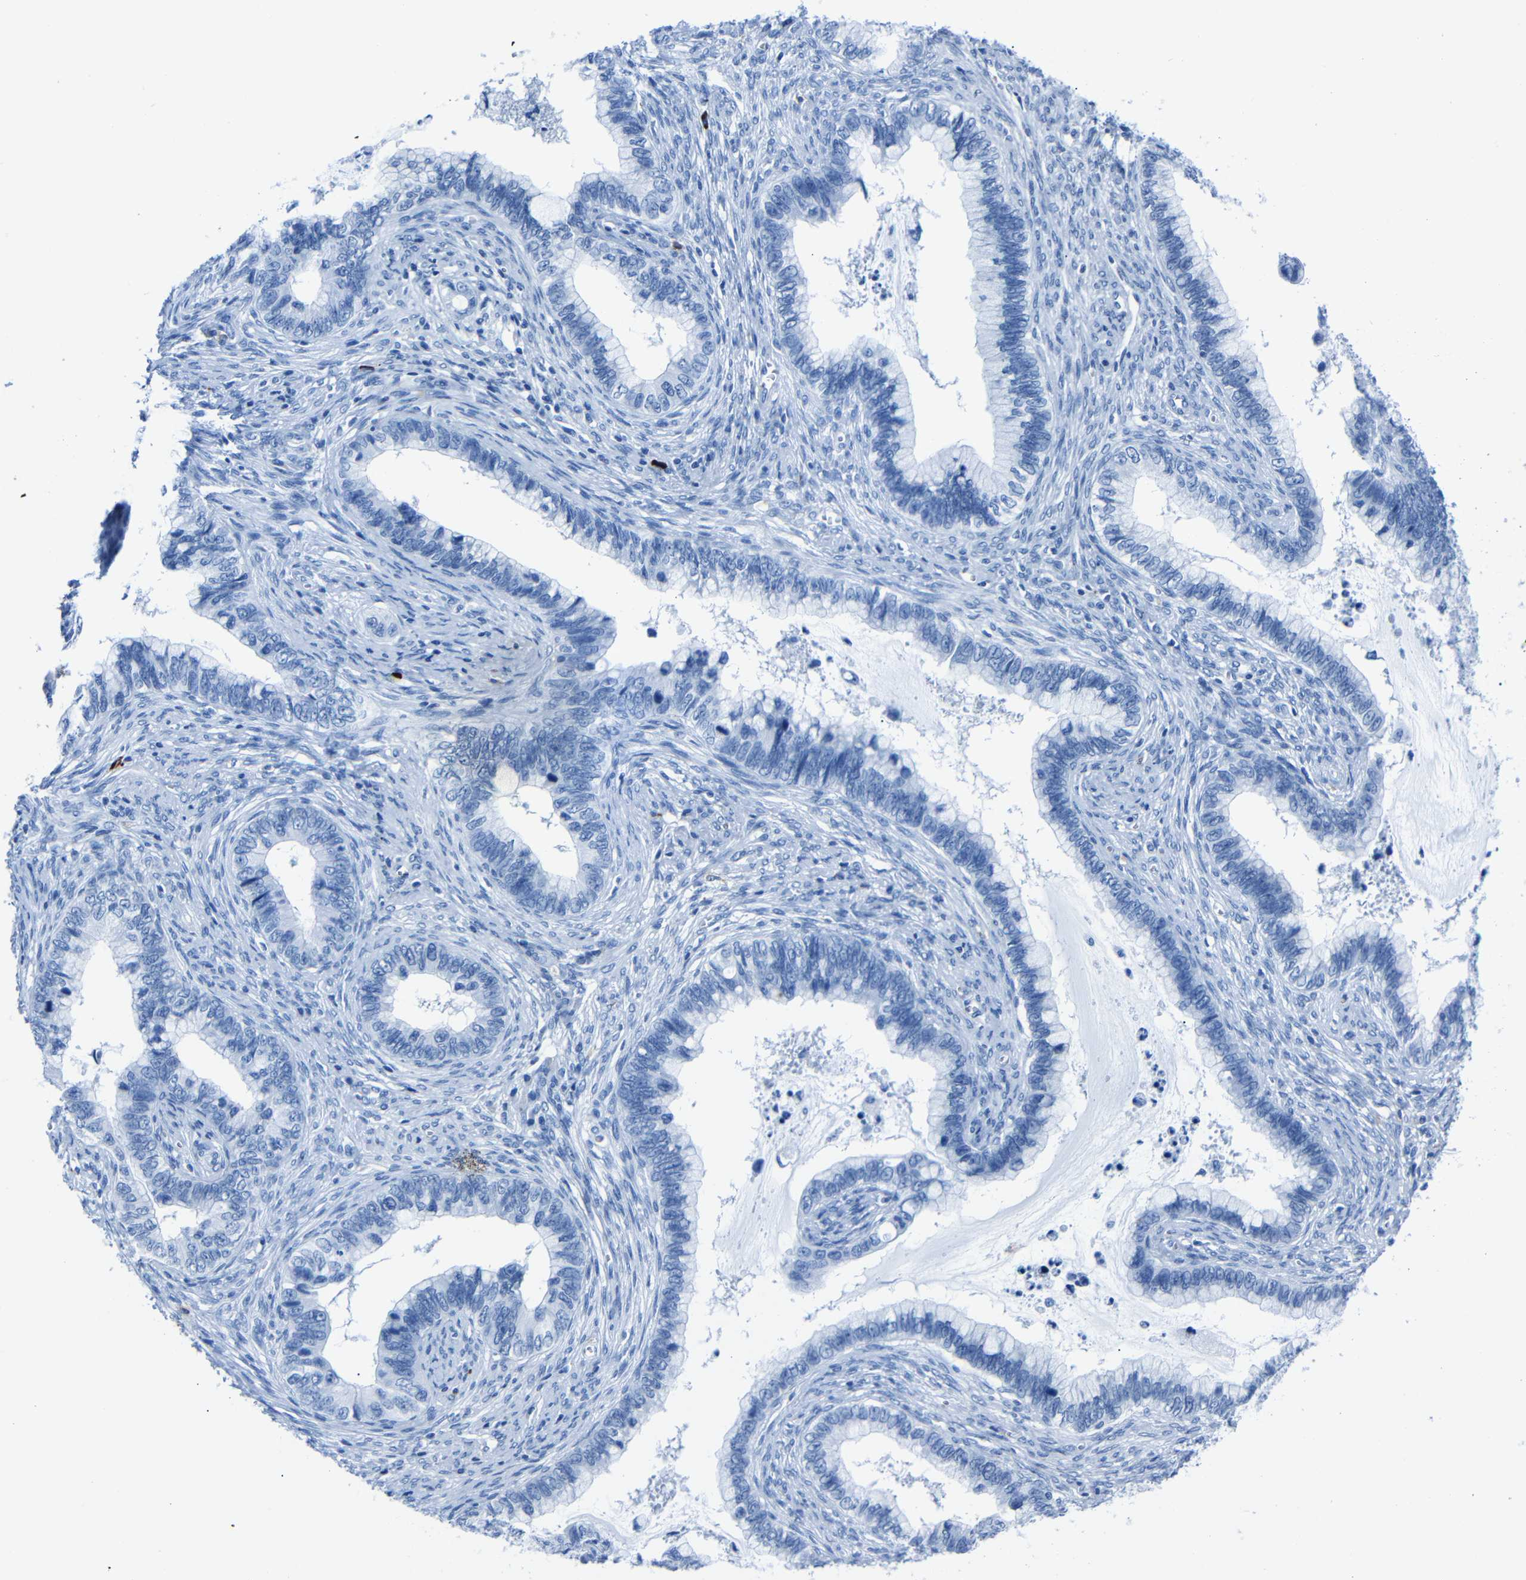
{"staining": {"intensity": "negative", "quantity": "none", "location": "none"}, "tissue": "cervical cancer", "cell_type": "Tumor cells", "image_type": "cancer", "snomed": [{"axis": "morphology", "description": "Adenocarcinoma, NOS"}, {"axis": "topography", "description": "Cervix"}], "caption": "Micrograph shows no significant protein expression in tumor cells of cervical adenocarcinoma. (DAB (3,3'-diaminobenzidine) immunohistochemistry (IHC), high magnification).", "gene": "CLDN11", "patient": {"sex": "female", "age": 44}}